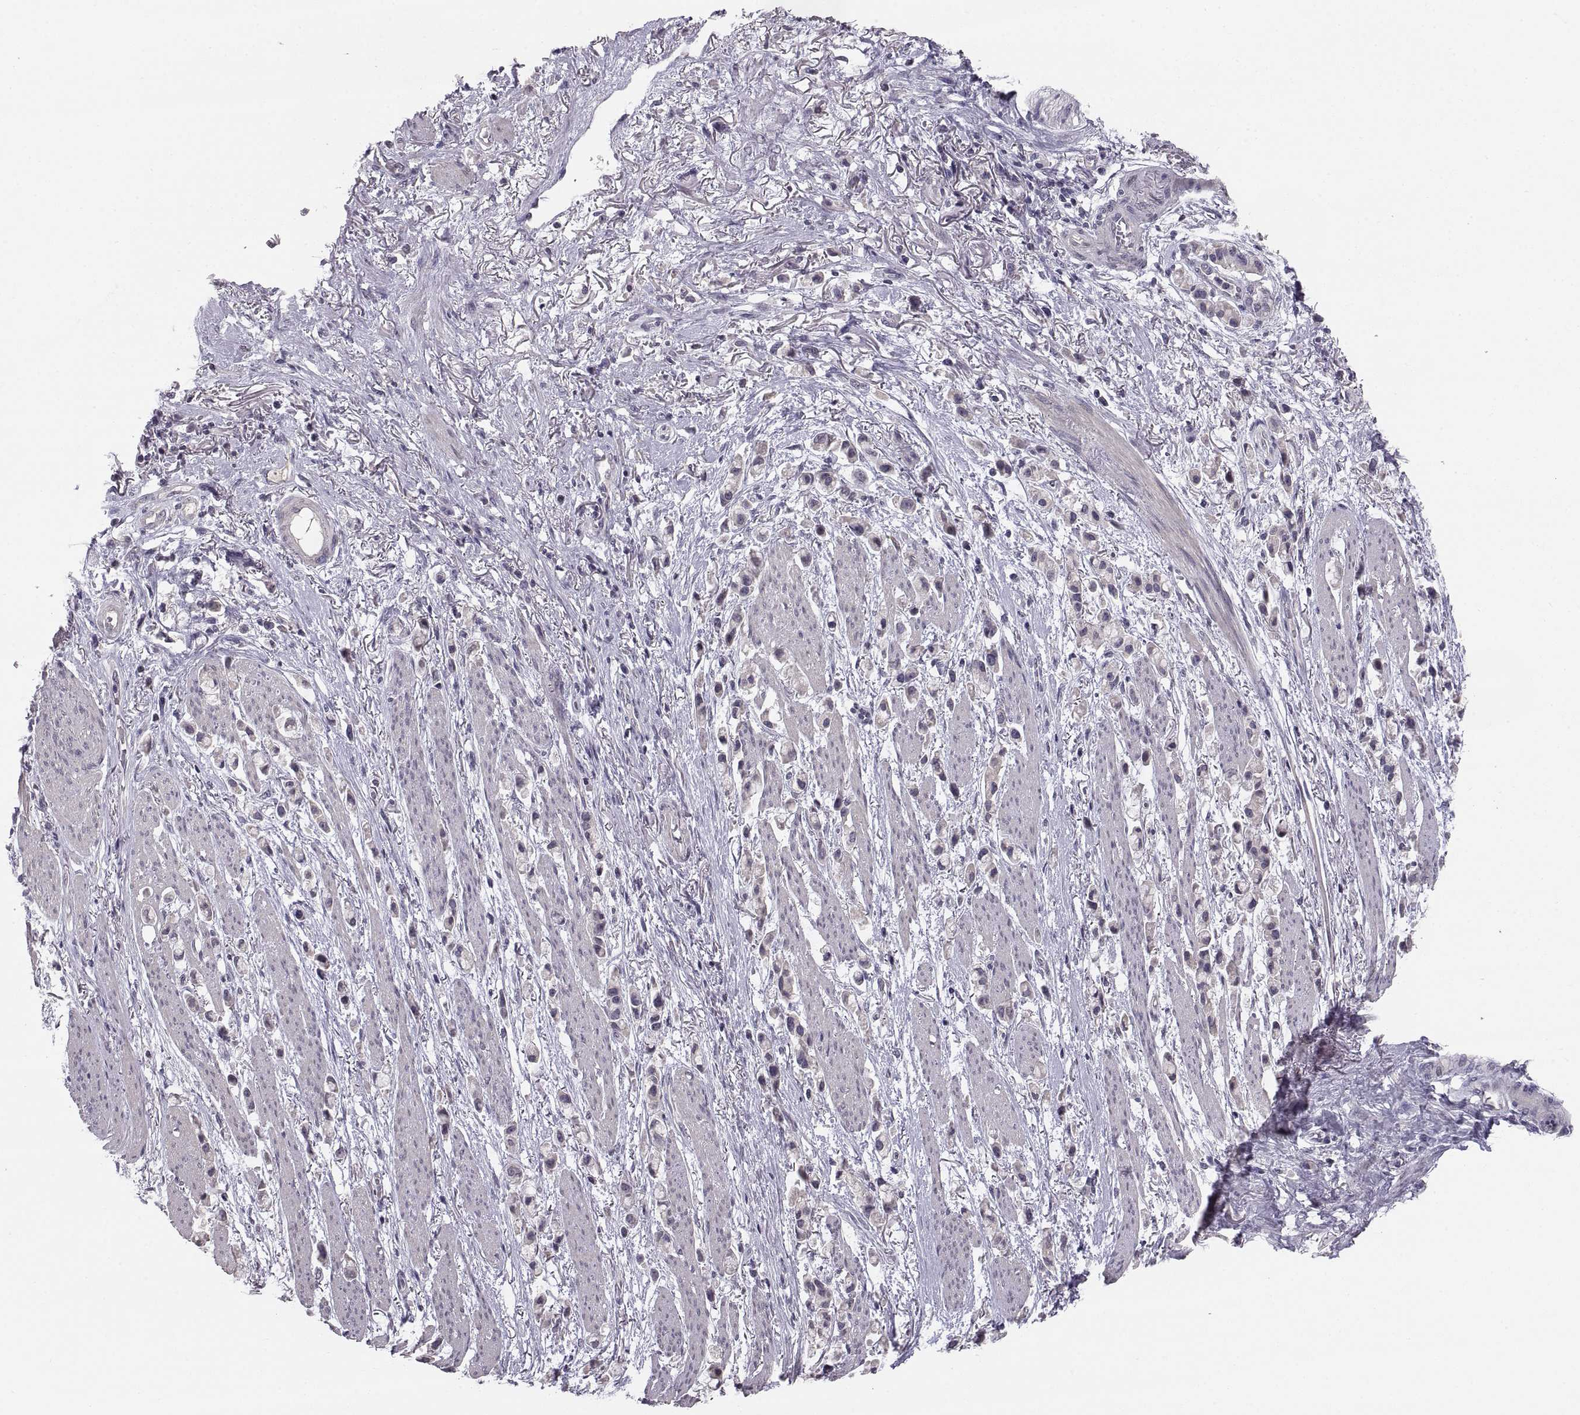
{"staining": {"intensity": "negative", "quantity": "none", "location": "none"}, "tissue": "stomach cancer", "cell_type": "Tumor cells", "image_type": "cancer", "snomed": [{"axis": "morphology", "description": "Adenocarcinoma, NOS"}, {"axis": "topography", "description": "Stomach"}], "caption": "Histopathology image shows no protein staining in tumor cells of stomach adenocarcinoma tissue.", "gene": "PAX2", "patient": {"sex": "female", "age": 81}}